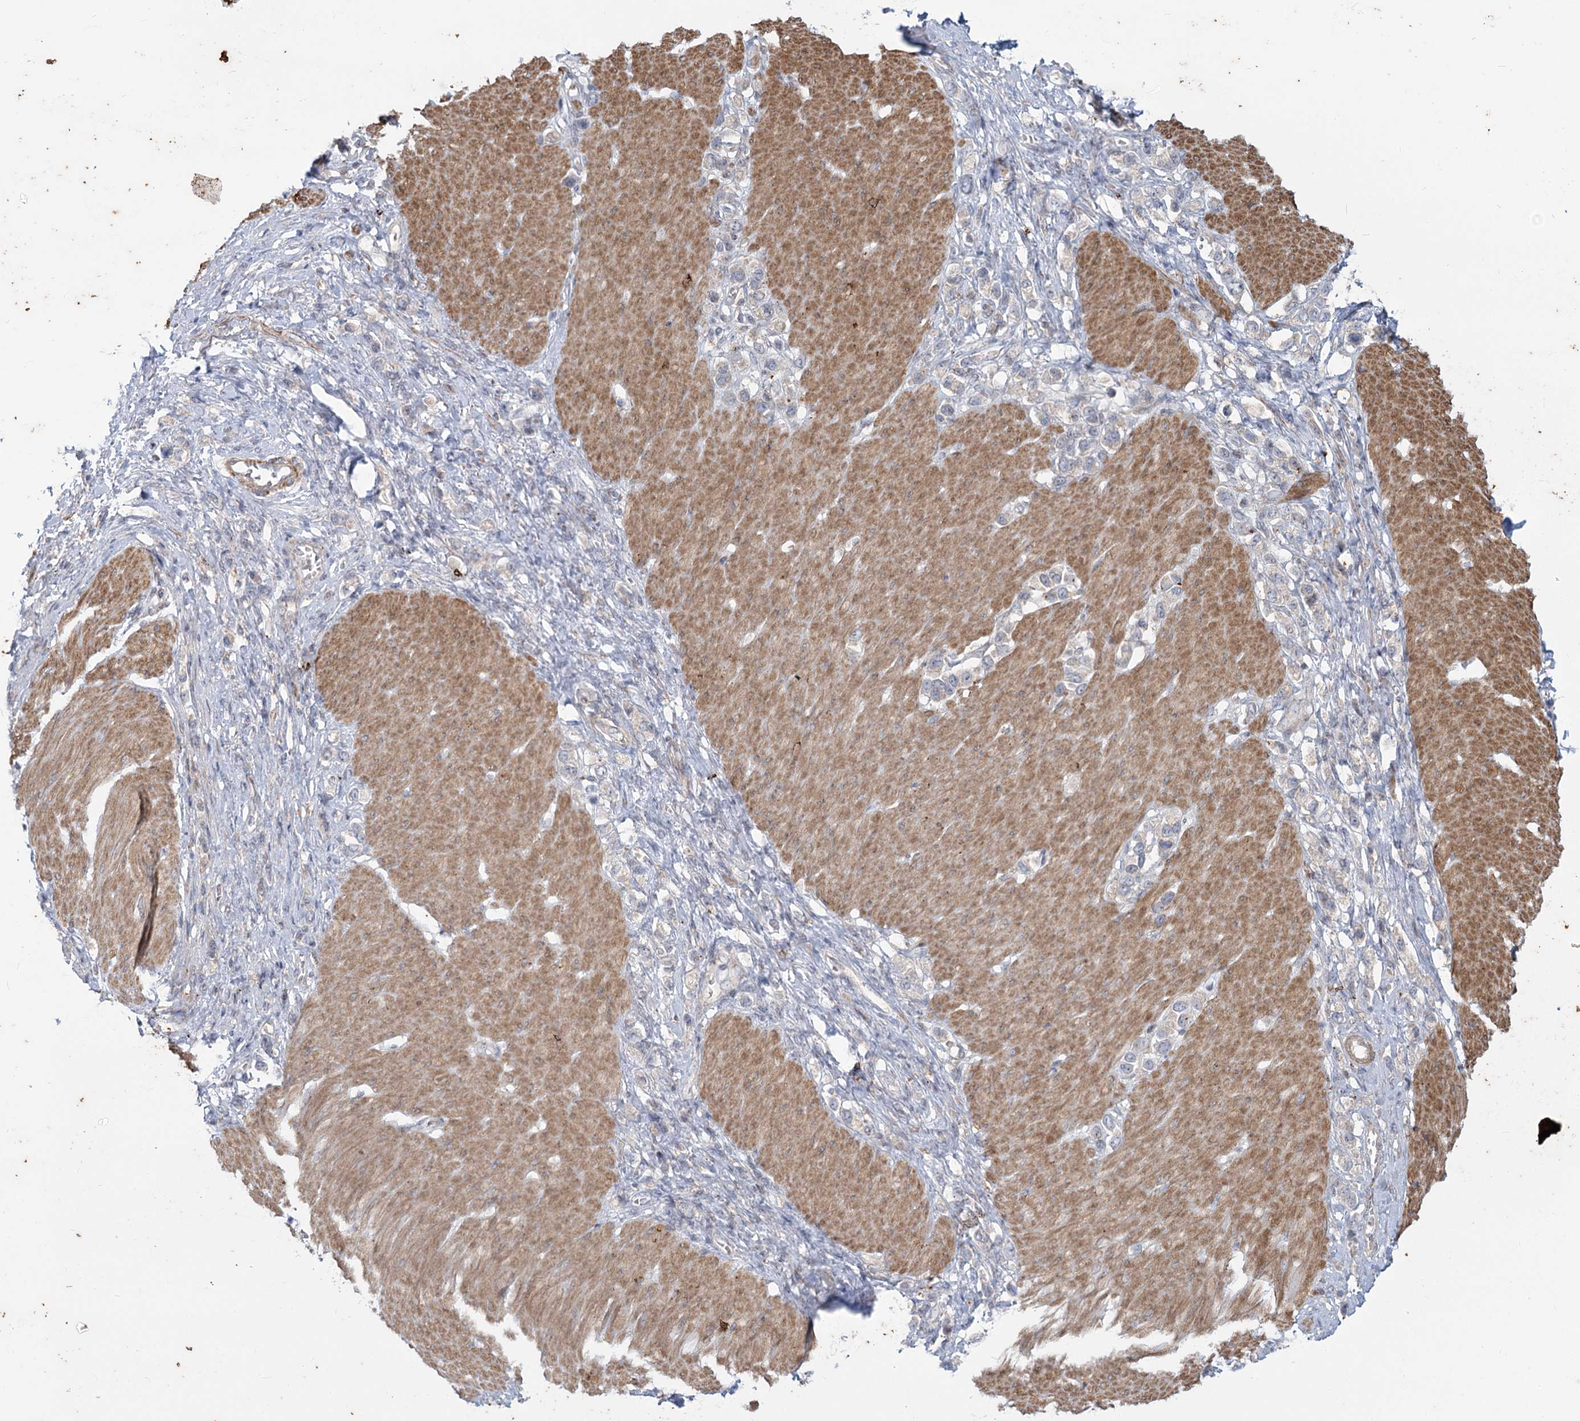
{"staining": {"intensity": "weak", "quantity": "<25%", "location": "cytoplasmic/membranous"}, "tissue": "stomach cancer", "cell_type": "Tumor cells", "image_type": "cancer", "snomed": [{"axis": "morphology", "description": "Normal tissue, NOS"}, {"axis": "morphology", "description": "Adenocarcinoma, NOS"}, {"axis": "topography", "description": "Stomach, upper"}, {"axis": "topography", "description": "Stomach"}], "caption": "The photomicrograph exhibits no significant positivity in tumor cells of stomach cancer. The staining is performed using DAB (3,3'-diaminobenzidine) brown chromogen with nuclei counter-stained in using hematoxylin.", "gene": "MTG1", "patient": {"sex": "female", "age": 65}}